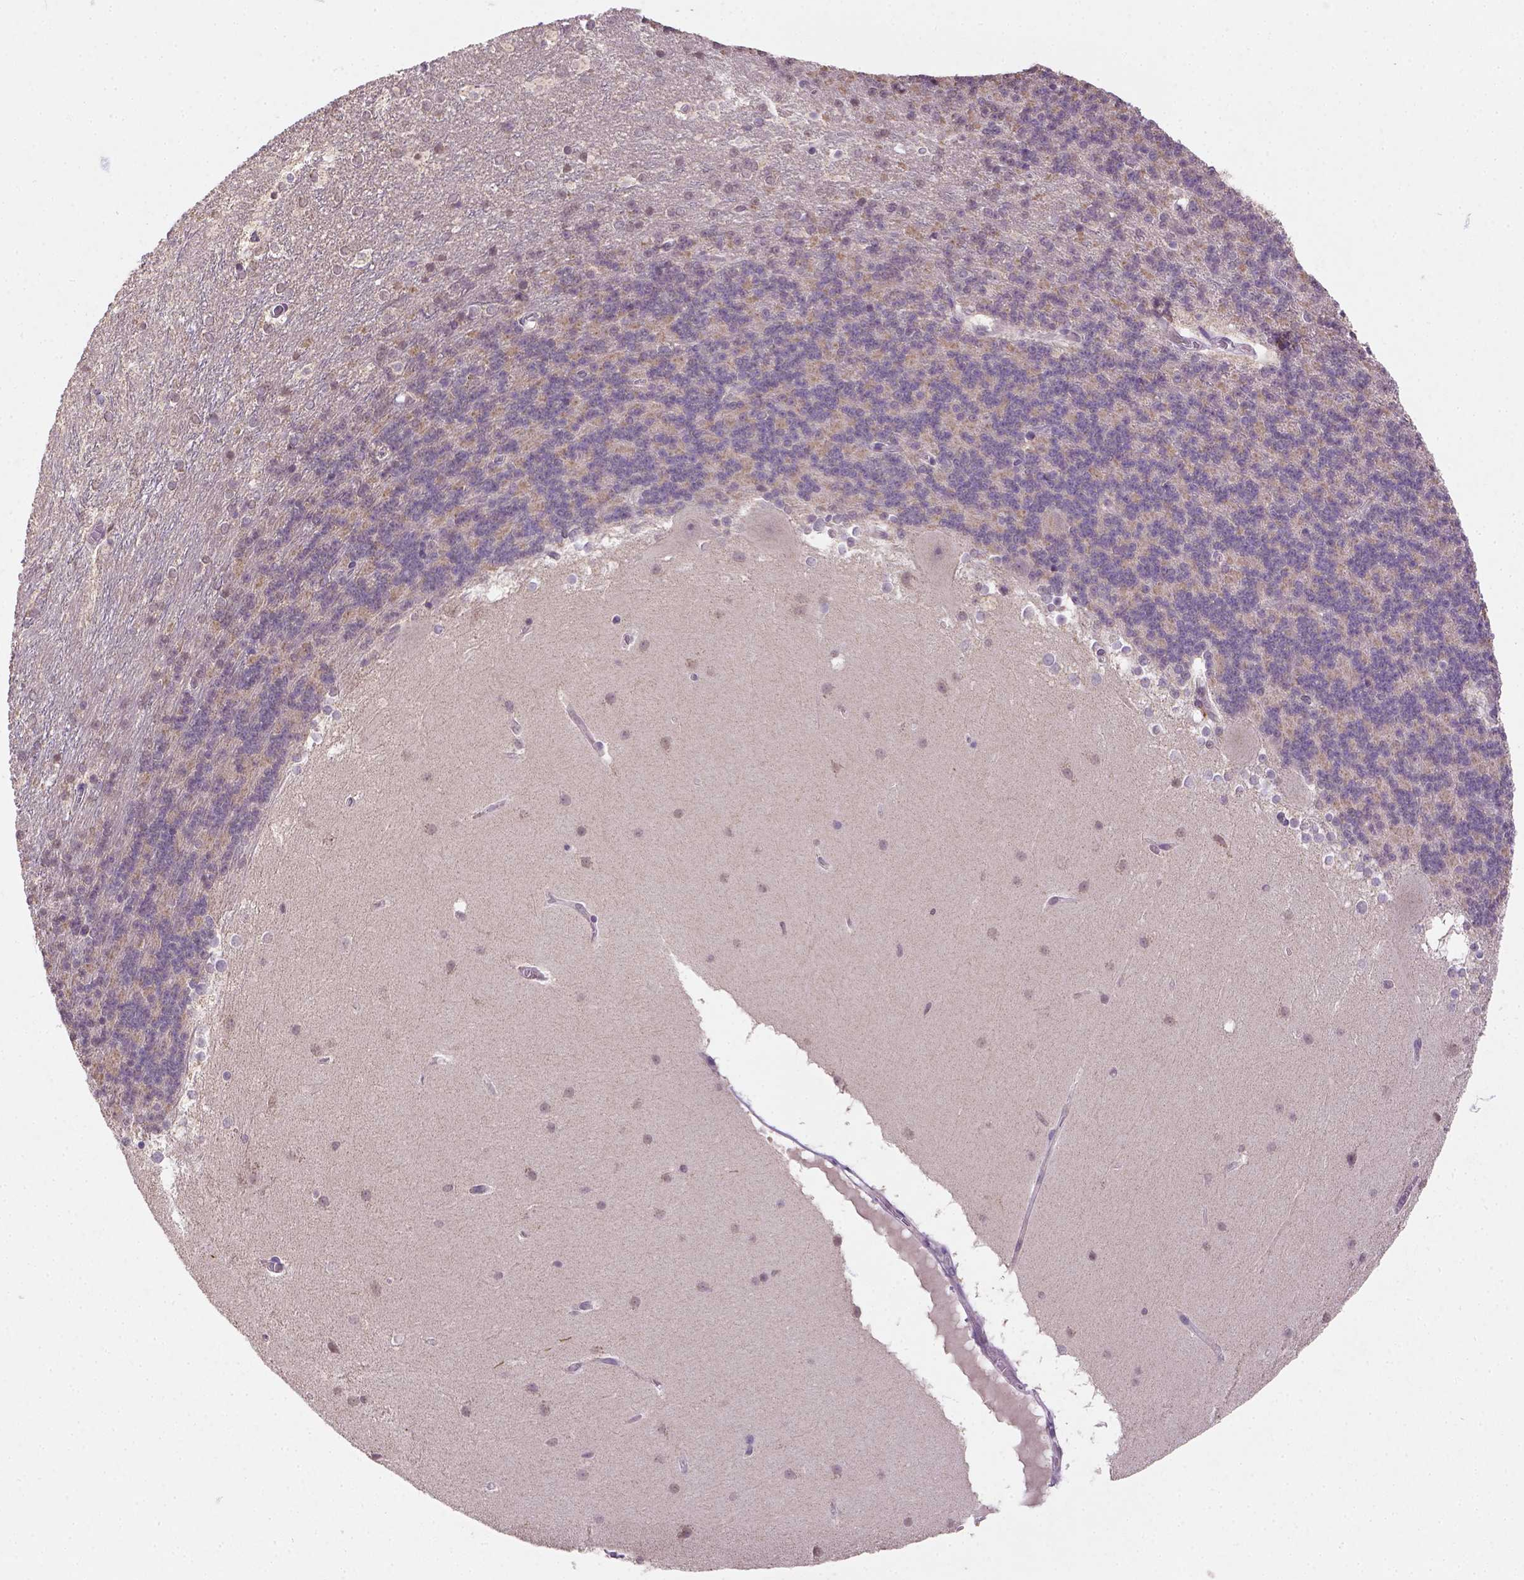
{"staining": {"intensity": "weak", "quantity": ">75%", "location": "cytoplasmic/membranous"}, "tissue": "cerebellum", "cell_type": "Cells in granular layer", "image_type": "normal", "snomed": [{"axis": "morphology", "description": "Normal tissue, NOS"}, {"axis": "topography", "description": "Cerebellum"}], "caption": "IHC micrograph of normal human cerebellum stained for a protein (brown), which shows low levels of weak cytoplasmic/membranous staining in about >75% of cells in granular layer.", "gene": "NUDT10", "patient": {"sex": "female", "age": 19}}